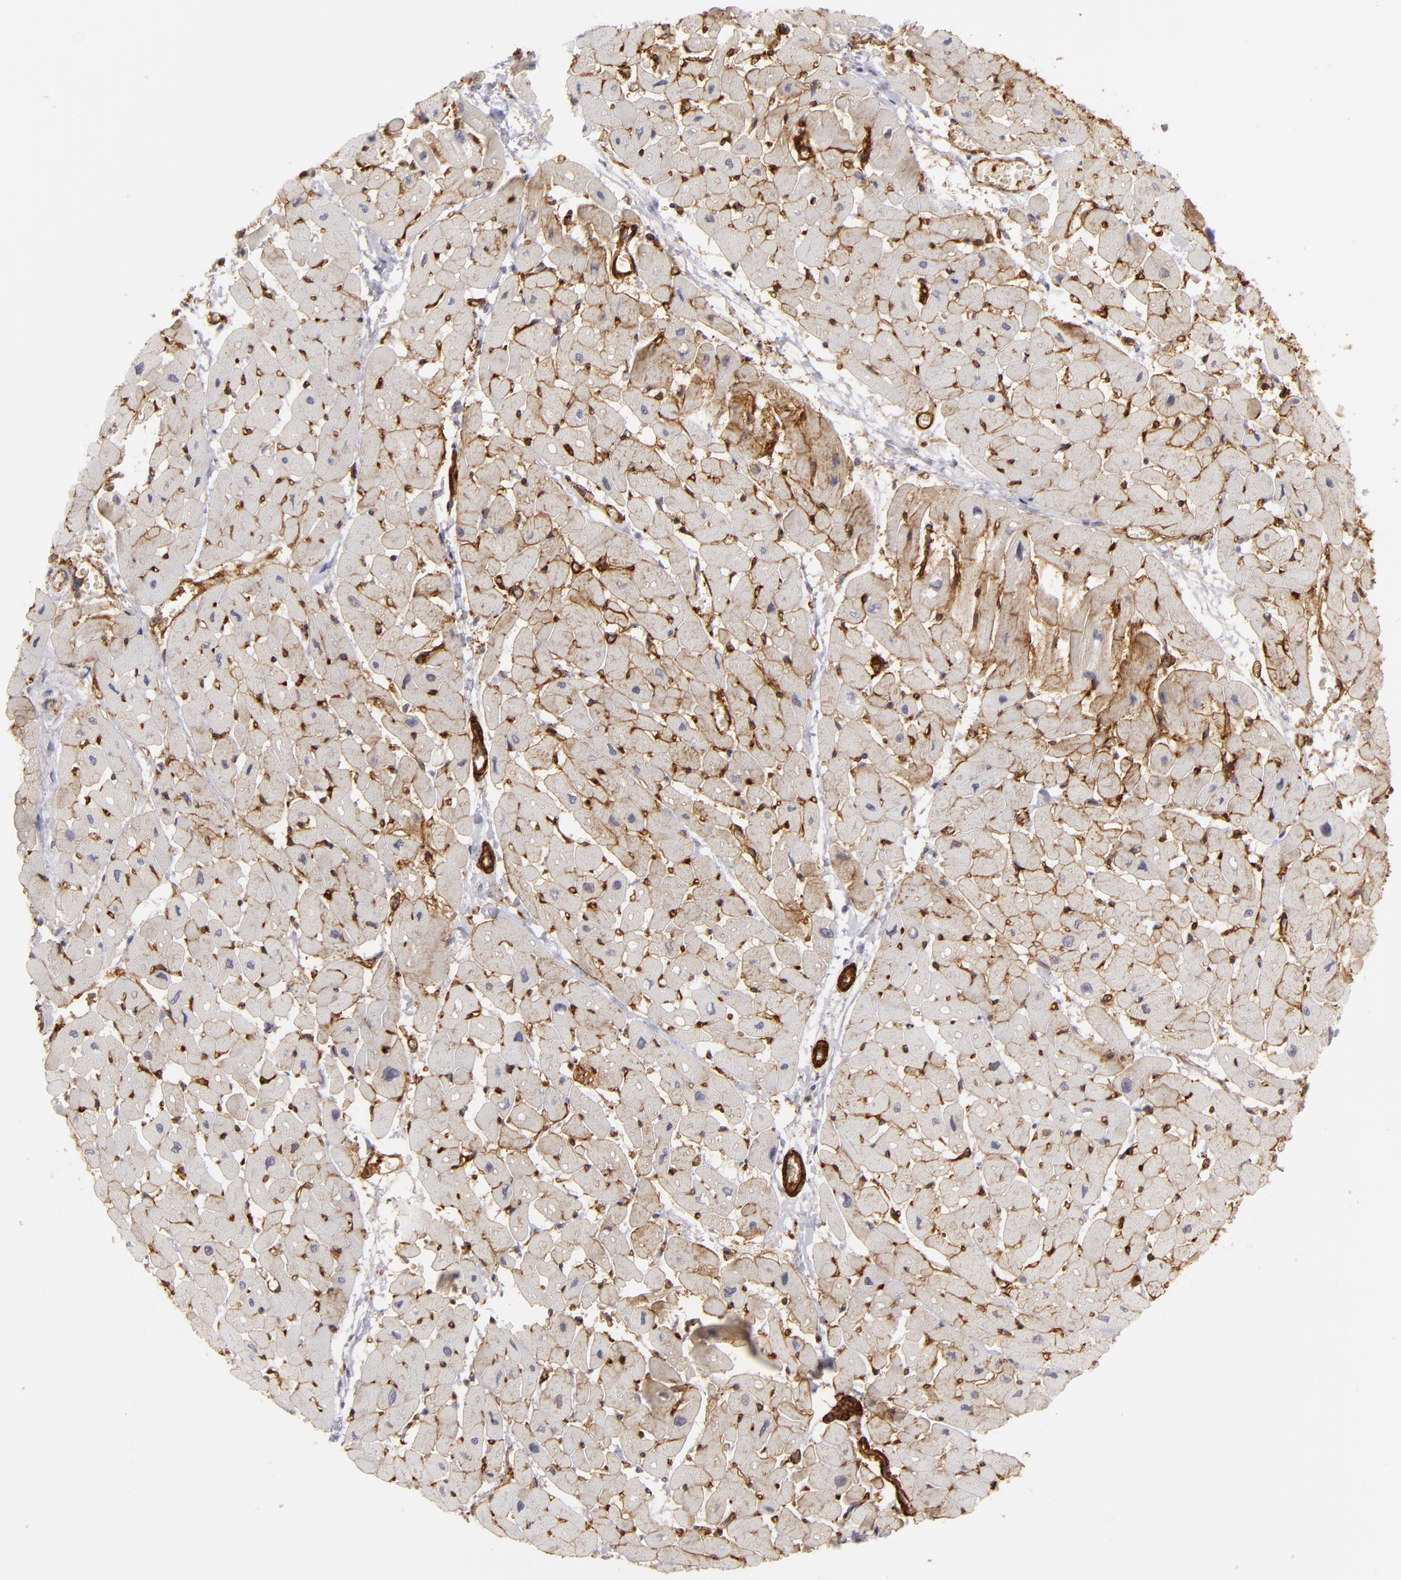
{"staining": {"intensity": "moderate", "quantity": ">75%", "location": "cytoplasmic/membranous"}, "tissue": "heart muscle", "cell_type": "Cardiomyocytes", "image_type": "normal", "snomed": [{"axis": "morphology", "description": "Normal tissue, NOS"}, {"axis": "topography", "description": "Heart"}], "caption": "Cardiomyocytes exhibit moderate cytoplasmic/membranous staining in approximately >75% of cells in unremarkable heart muscle.", "gene": "MCAM", "patient": {"sex": "male", "age": 45}}